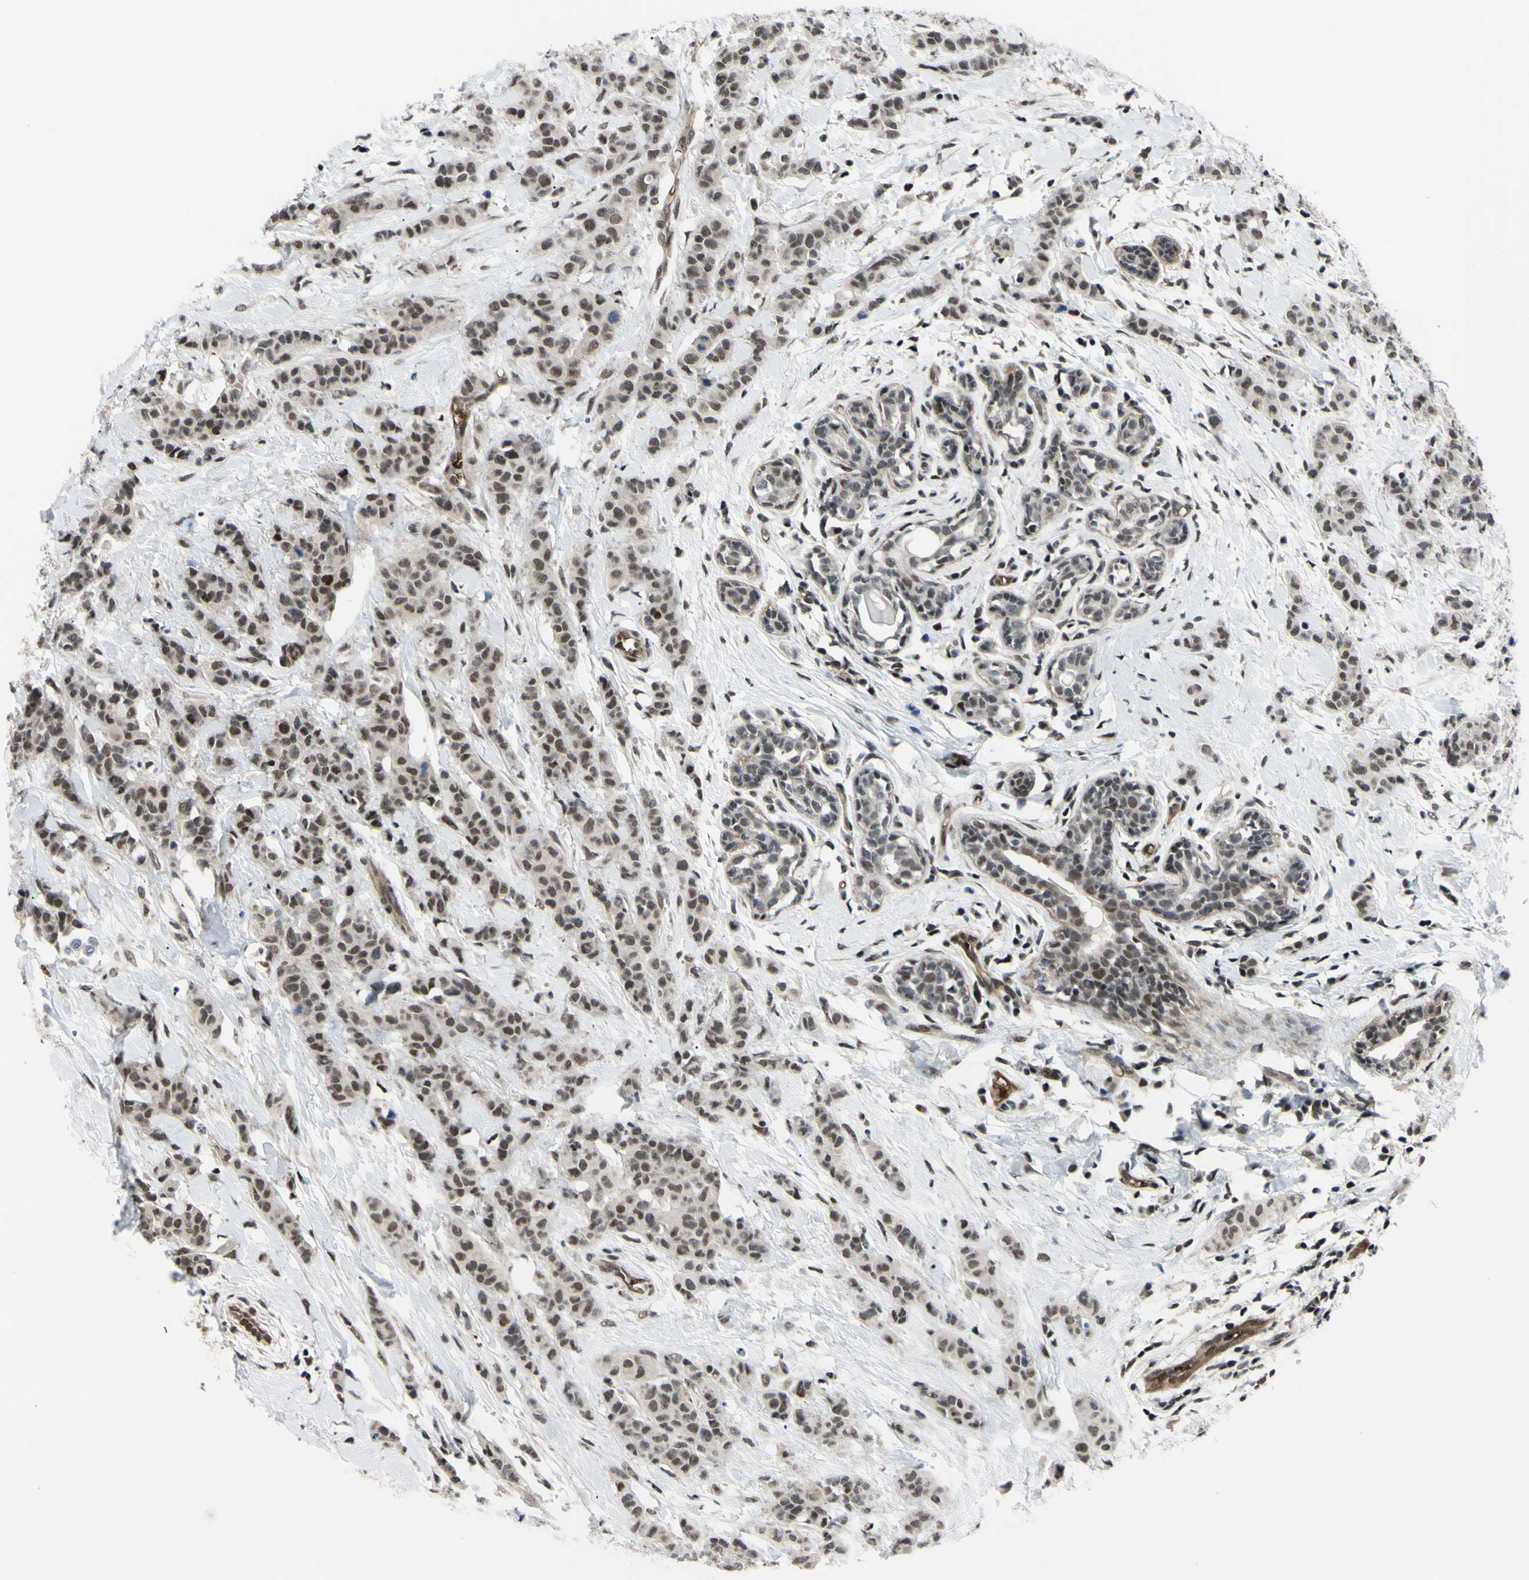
{"staining": {"intensity": "moderate", "quantity": ">75%", "location": "nuclear"}, "tissue": "breast cancer", "cell_type": "Tumor cells", "image_type": "cancer", "snomed": [{"axis": "morphology", "description": "Normal tissue, NOS"}, {"axis": "morphology", "description": "Duct carcinoma"}, {"axis": "topography", "description": "Breast"}], "caption": "Protein staining of breast cancer (intraductal carcinoma) tissue displays moderate nuclear positivity in approximately >75% of tumor cells.", "gene": "THAP12", "patient": {"sex": "female", "age": 40}}